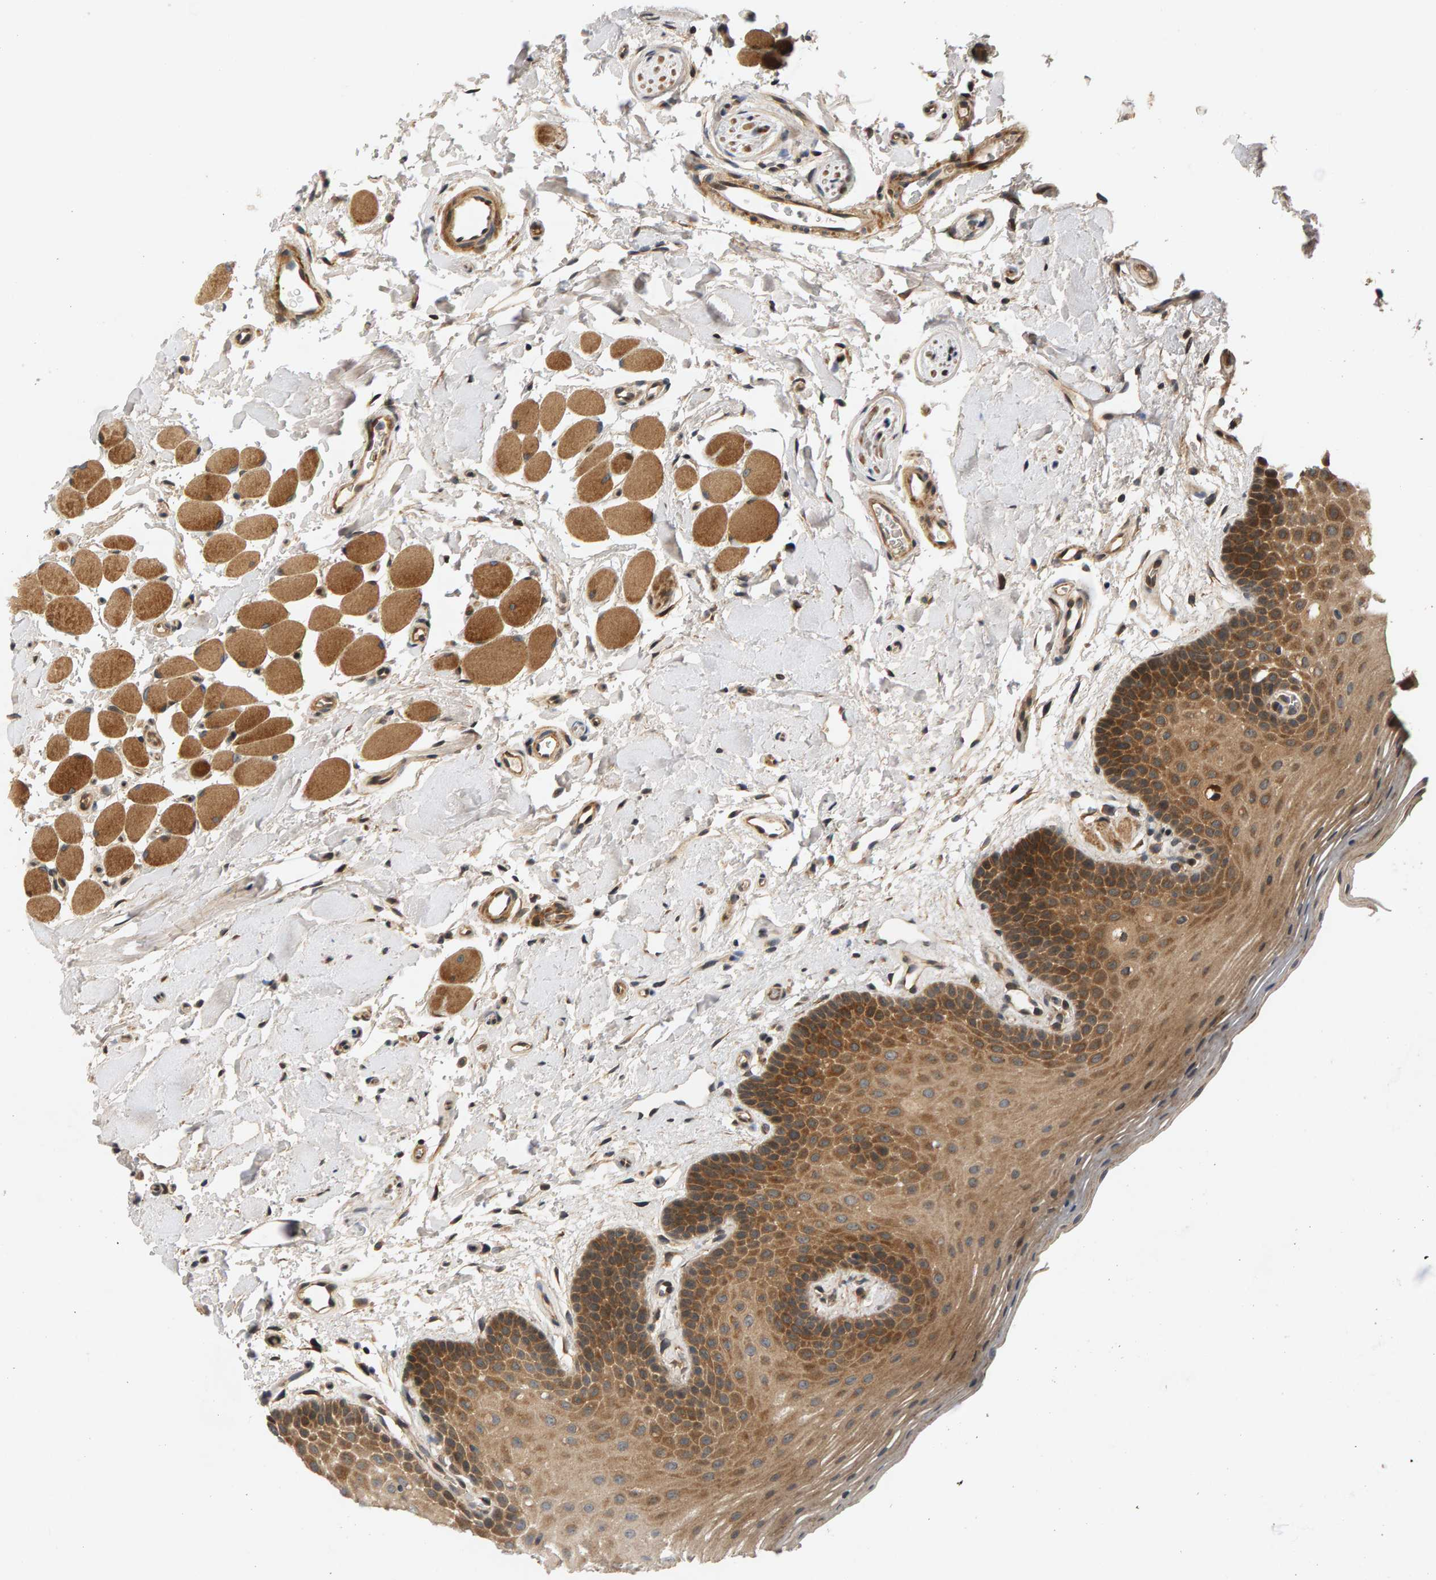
{"staining": {"intensity": "moderate", "quantity": ">75%", "location": "cytoplasmic/membranous"}, "tissue": "oral mucosa", "cell_type": "Squamous epithelial cells", "image_type": "normal", "snomed": [{"axis": "morphology", "description": "Normal tissue, NOS"}, {"axis": "topography", "description": "Oral tissue"}], "caption": "This photomicrograph demonstrates IHC staining of unremarkable oral mucosa, with medium moderate cytoplasmic/membranous expression in about >75% of squamous epithelial cells.", "gene": "BAHCC1", "patient": {"sex": "male", "age": 62}}